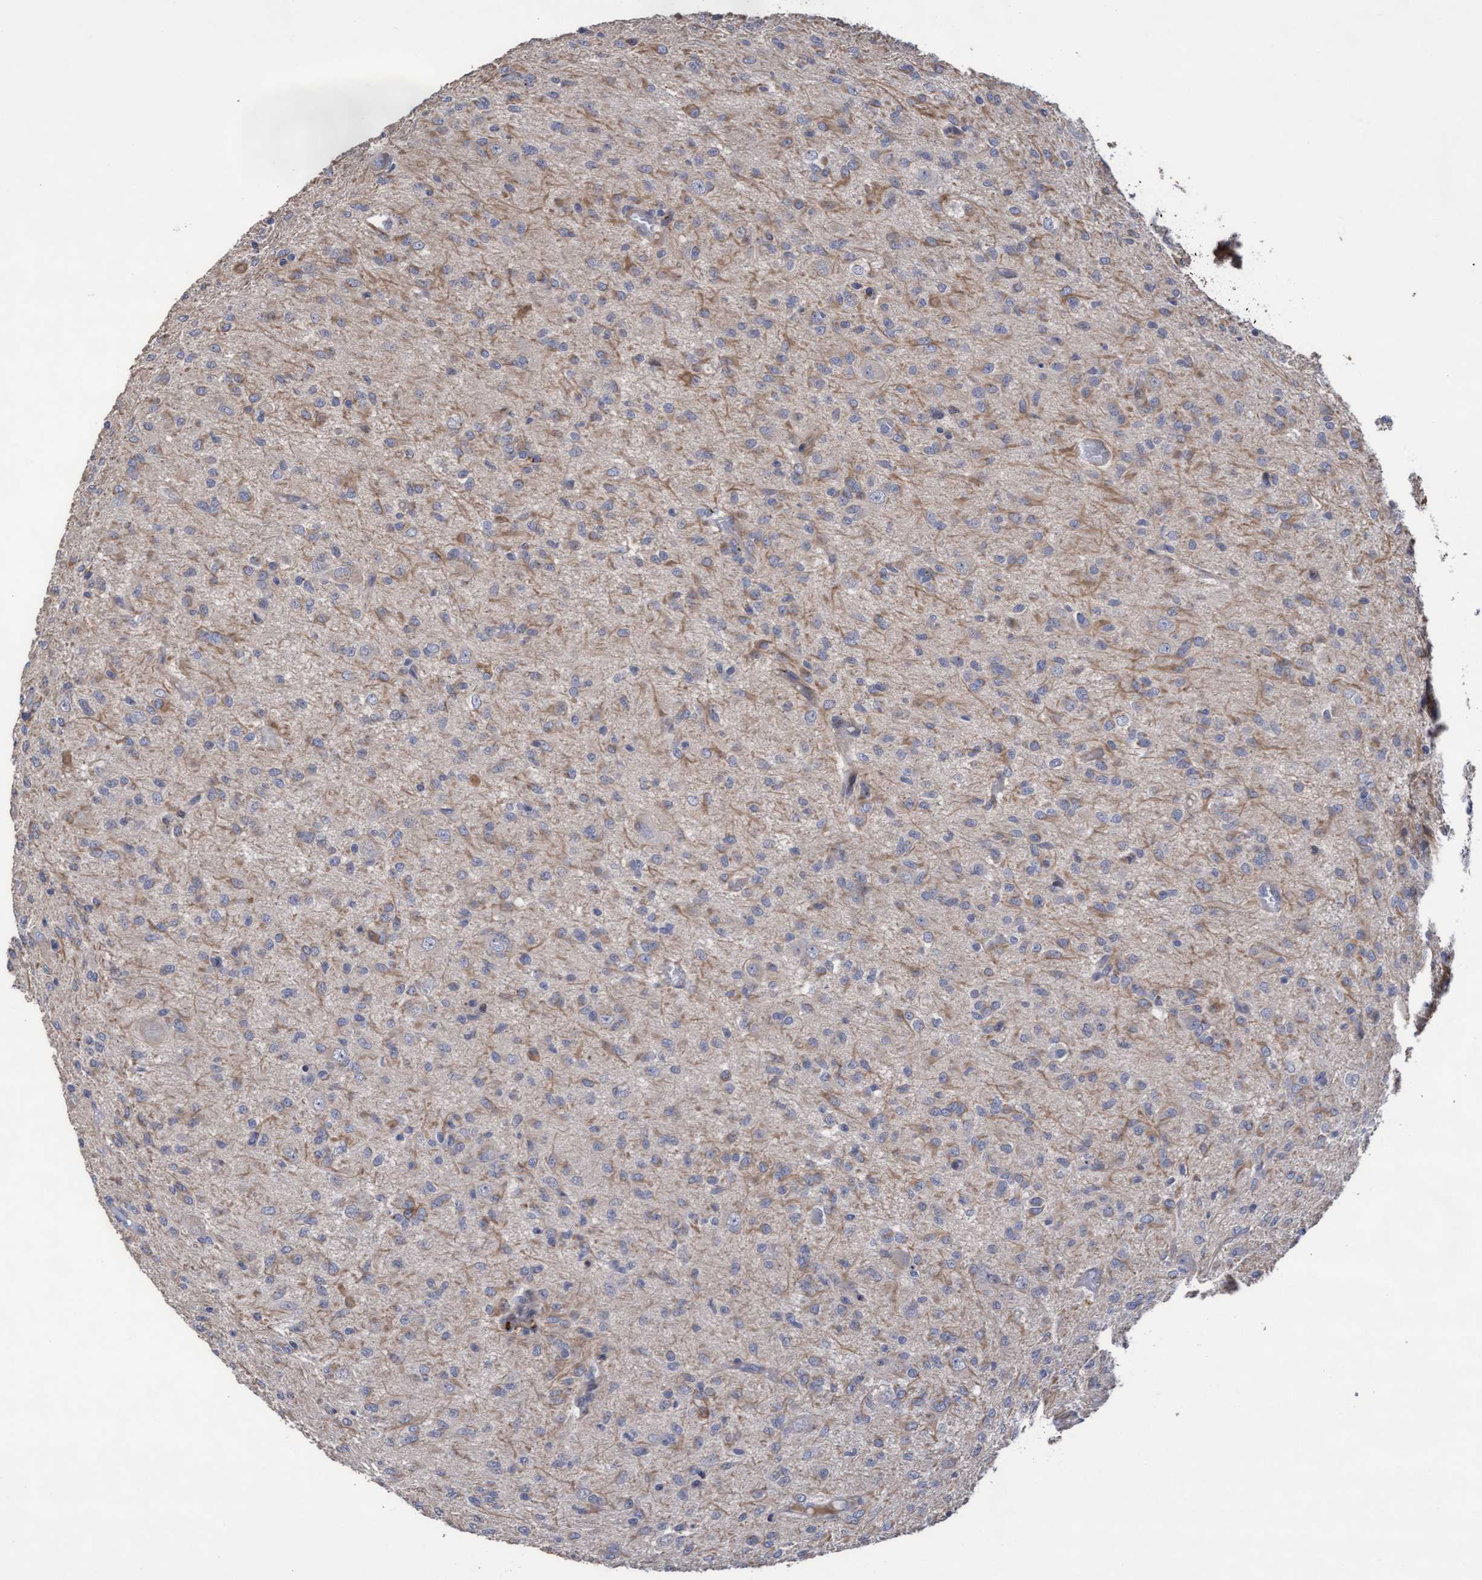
{"staining": {"intensity": "weak", "quantity": "25%-75%", "location": "cytoplasmic/membranous"}, "tissue": "glioma", "cell_type": "Tumor cells", "image_type": "cancer", "snomed": [{"axis": "morphology", "description": "Glioma, malignant, High grade"}, {"axis": "topography", "description": "Brain"}], "caption": "Immunohistochemical staining of glioma shows weak cytoplasmic/membranous protein staining in approximately 25%-75% of tumor cells. (Brightfield microscopy of DAB IHC at high magnification).", "gene": "KRT24", "patient": {"sex": "female", "age": 59}}